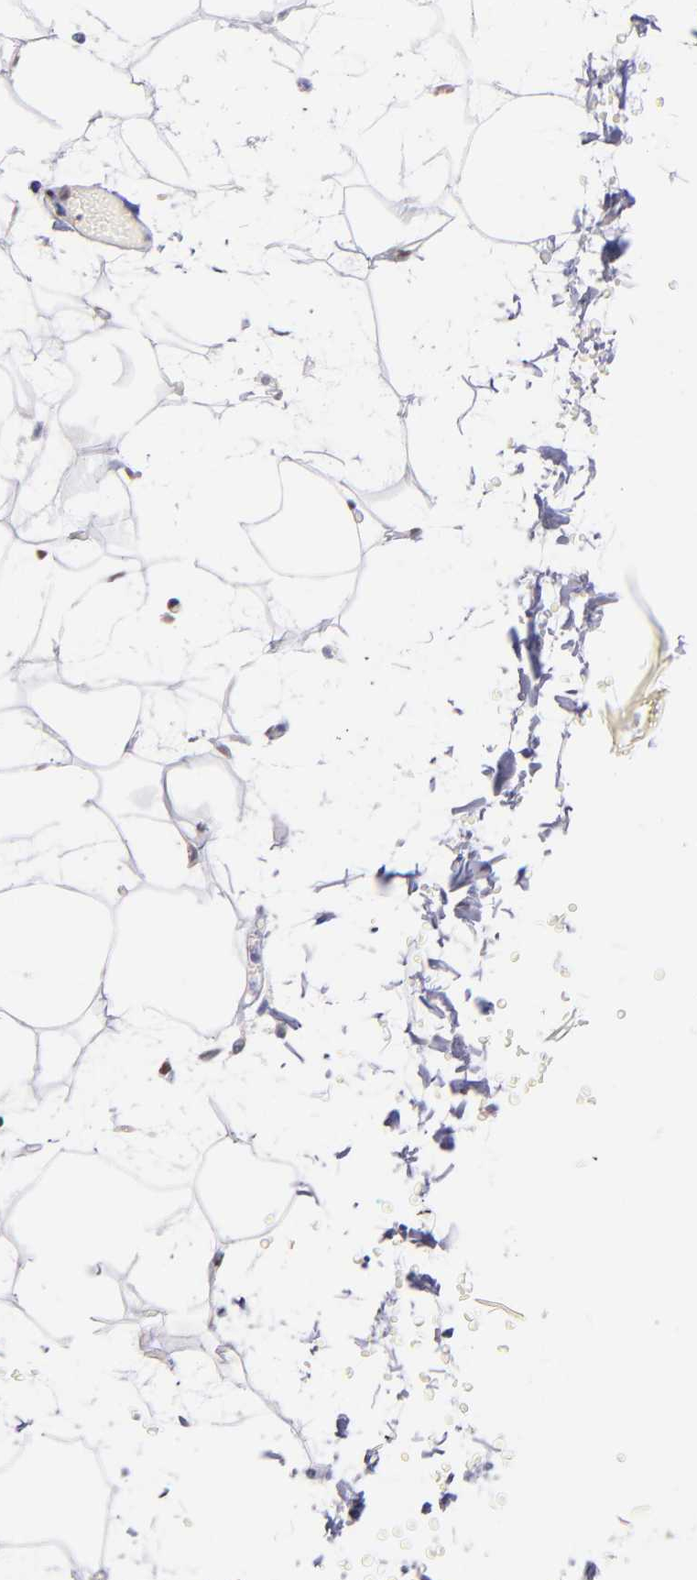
{"staining": {"intensity": "negative", "quantity": "none", "location": "none"}, "tissue": "adipose tissue", "cell_type": "Adipocytes", "image_type": "normal", "snomed": [{"axis": "morphology", "description": "Normal tissue, NOS"}, {"axis": "topography", "description": "Soft tissue"}], "caption": "Histopathology image shows no significant protein positivity in adipocytes of normal adipose tissue. (Stains: DAB (3,3'-diaminobenzidine) immunohistochemistry with hematoxylin counter stain, Microscopy: brightfield microscopy at high magnification).", "gene": "SRF", "patient": {"sex": "male", "age": 72}}